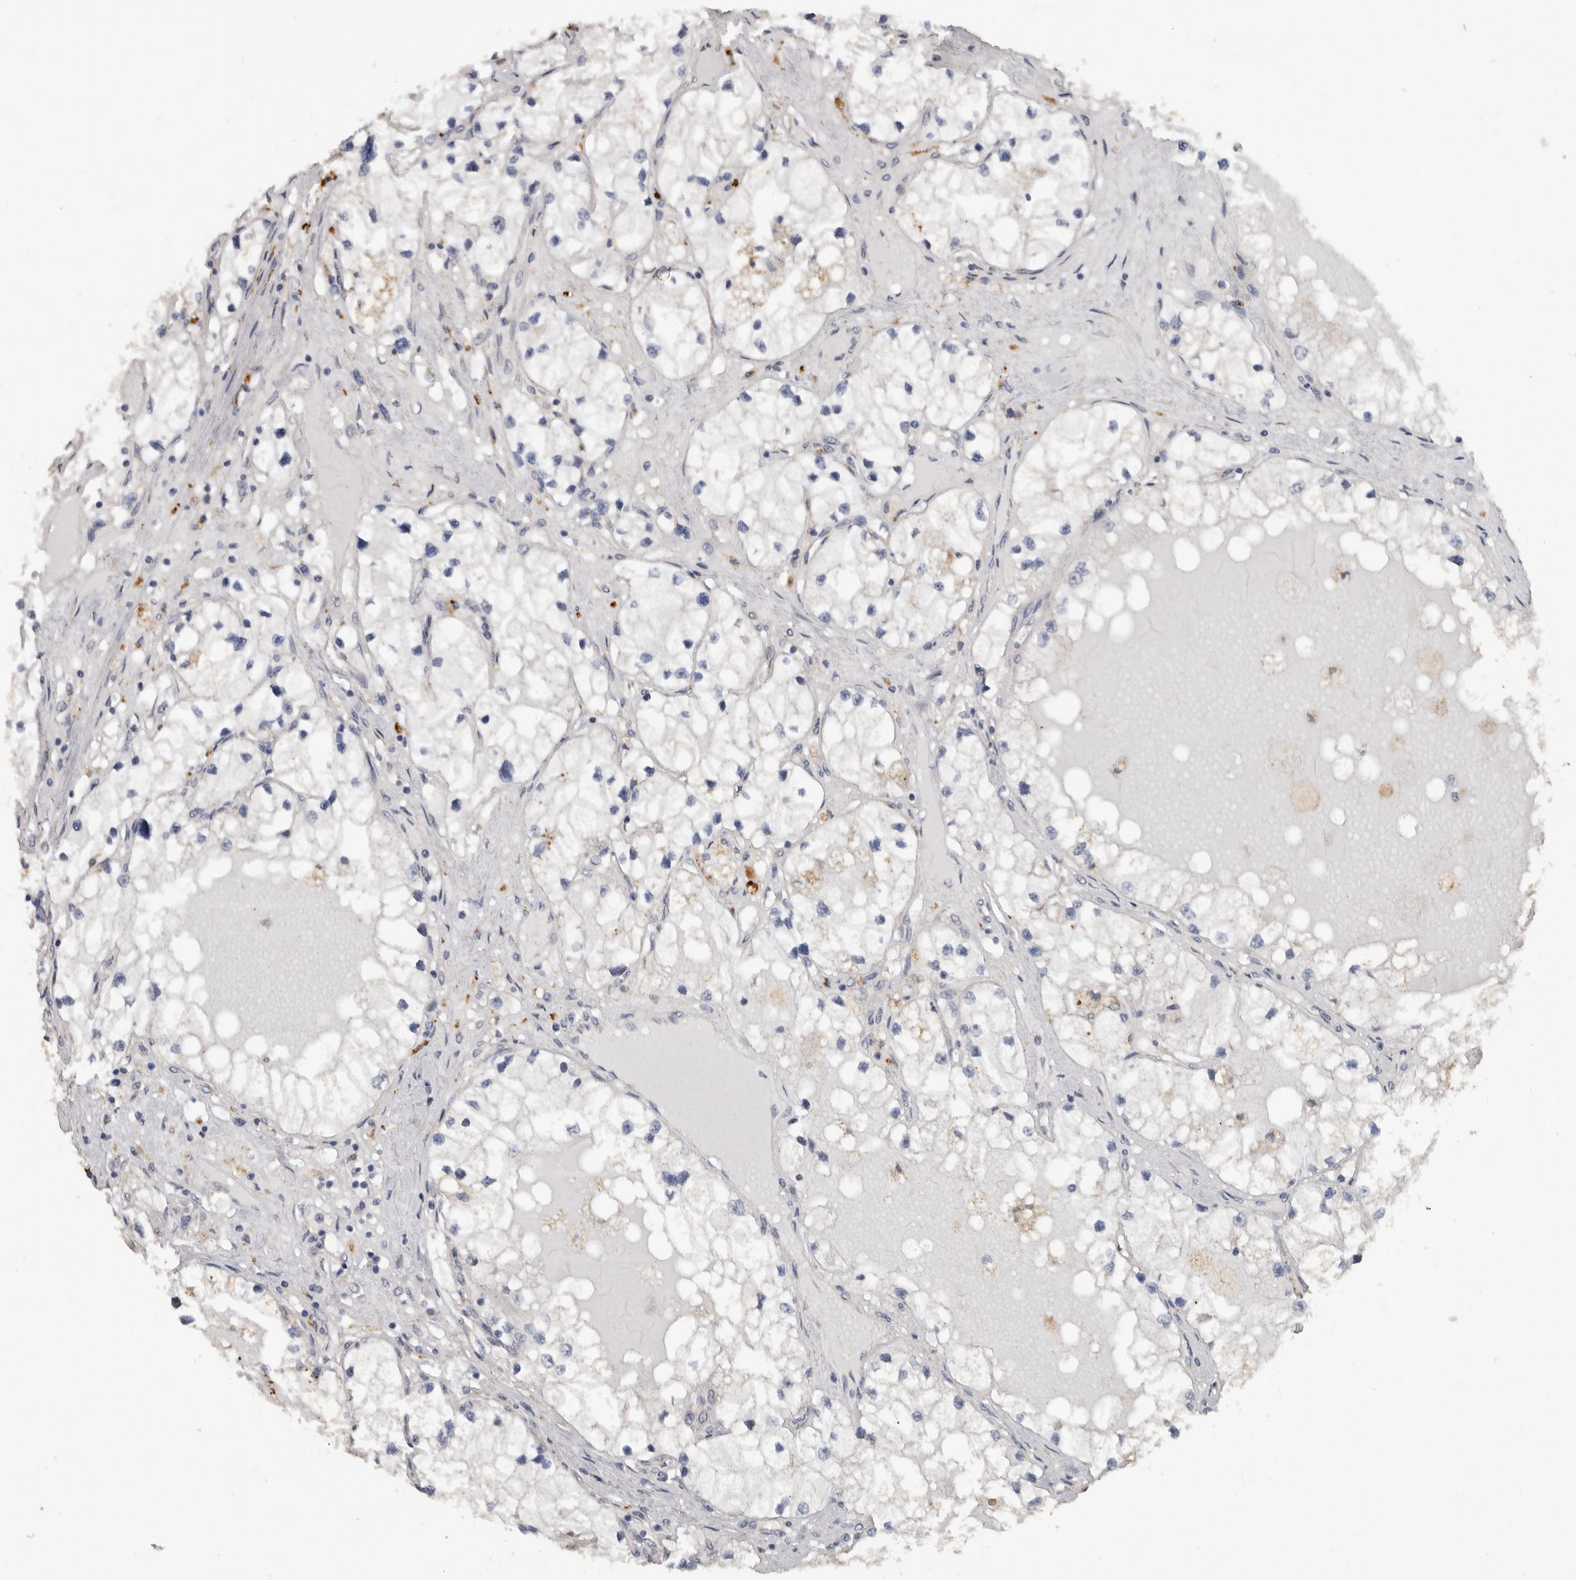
{"staining": {"intensity": "negative", "quantity": "none", "location": "none"}, "tissue": "renal cancer", "cell_type": "Tumor cells", "image_type": "cancer", "snomed": [{"axis": "morphology", "description": "Adenocarcinoma, NOS"}, {"axis": "topography", "description": "Kidney"}], "caption": "This is an immunohistochemistry histopathology image of renal adenocarcinoma. There is no positivity in tumor cells.", "gene": "PODXL2", "patient": {"sex": "male", "age": 68}}